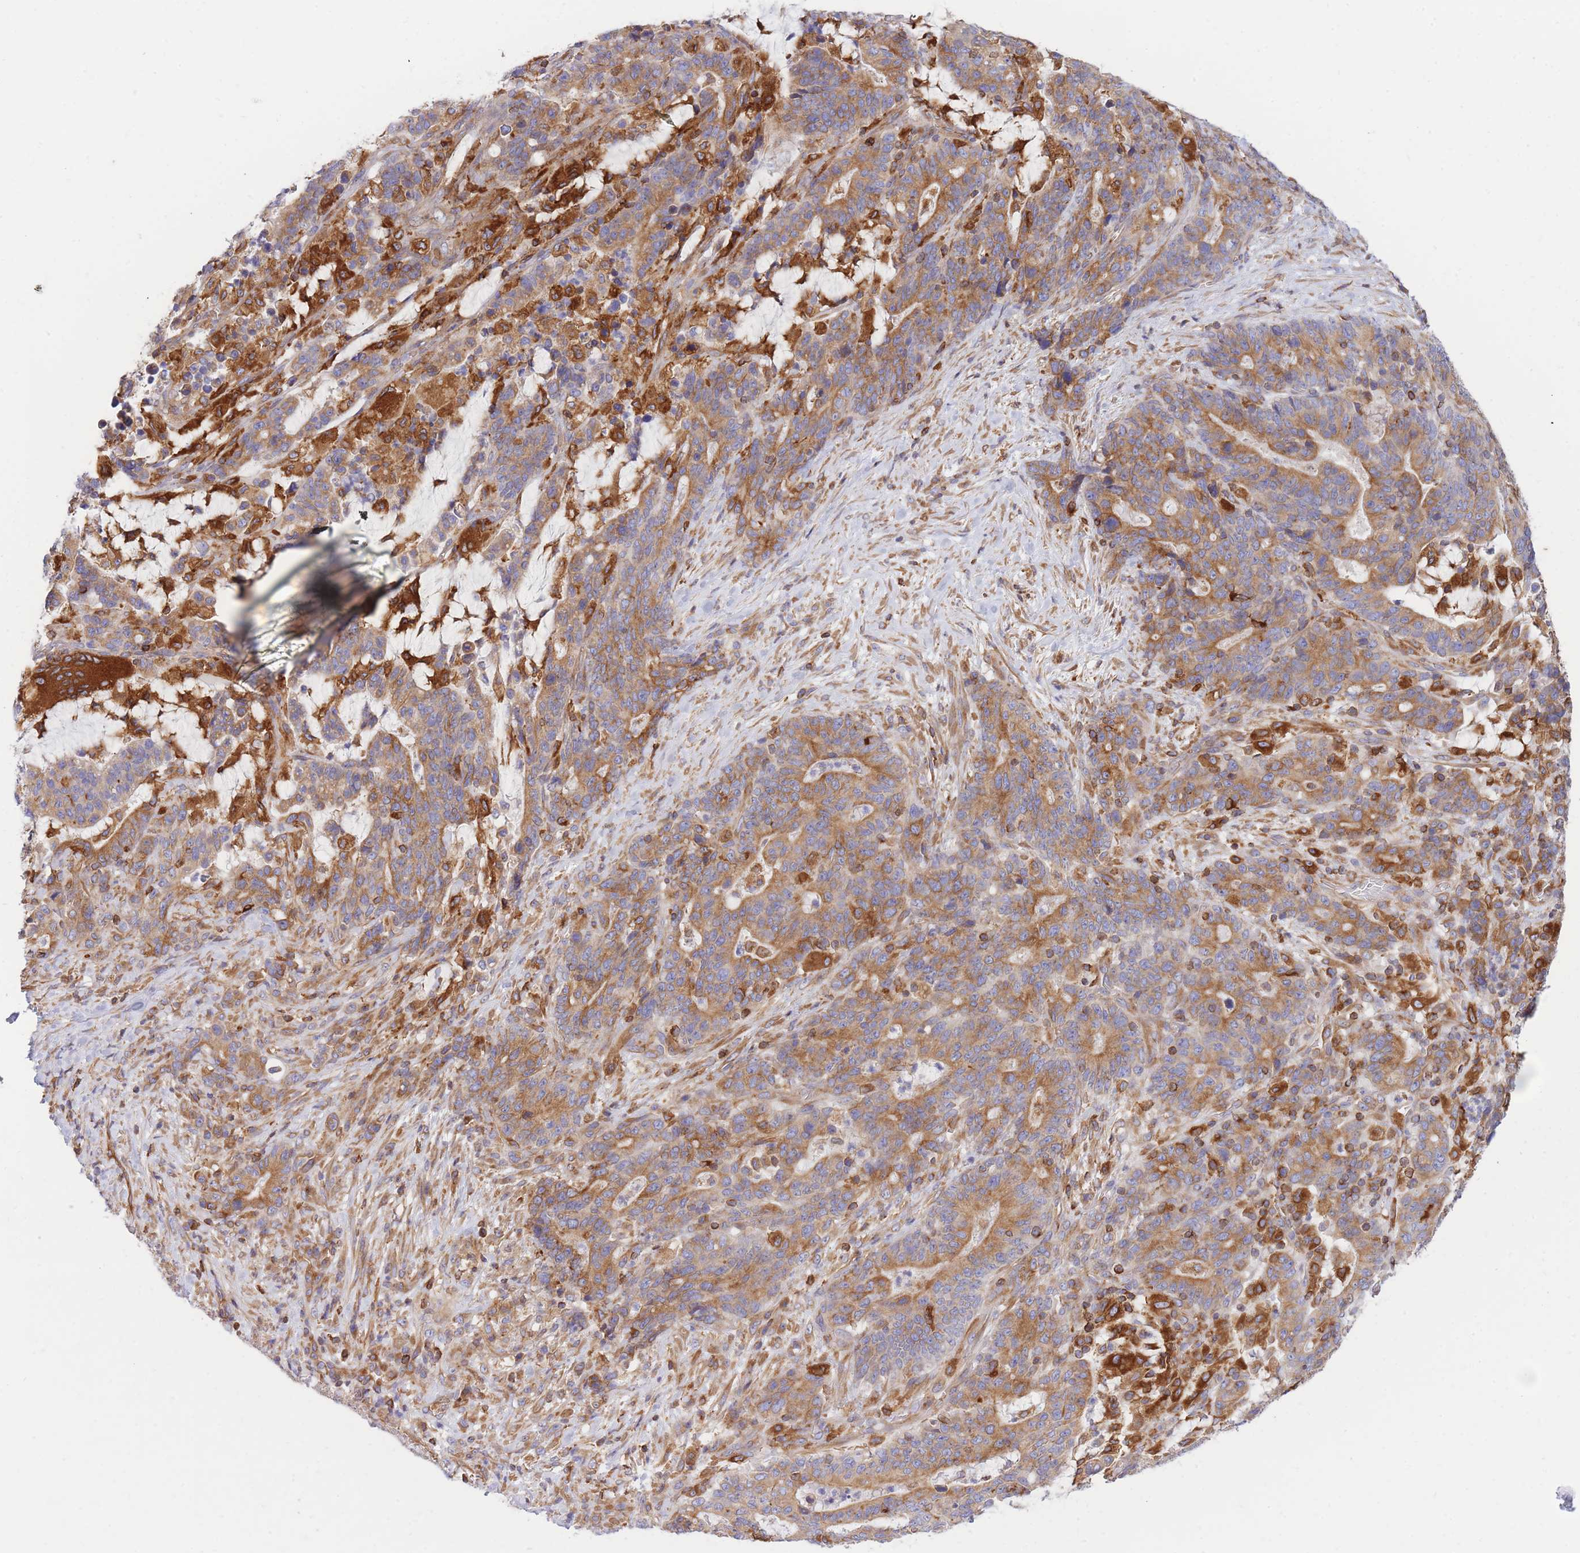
{"staining": {"intensity": "moderate", "quantity": ">75%", "location": "cytoplasmic/membranous"}, "tissue": "stomach cancer", "cell_type": "Tumor cells", "image_type": "cancer", "snomed": [{"axis": "morphology", "description": "Normal tissue, NOS"}, {"axis": "morphology", "description": "Adenocarcinoma, NOS"}, {"axis": "topography", "description": "Stomach"}], "caption": "Stomach adenocarcinoma stained for a protein exhibits moderate cytoplasmic/membranous positivity in tumor cells. (DAB IHC, brown staining for protein, blue staining for nuclei).", "gene": "REM1", "patient": {"sex": "female", "age": 64}}